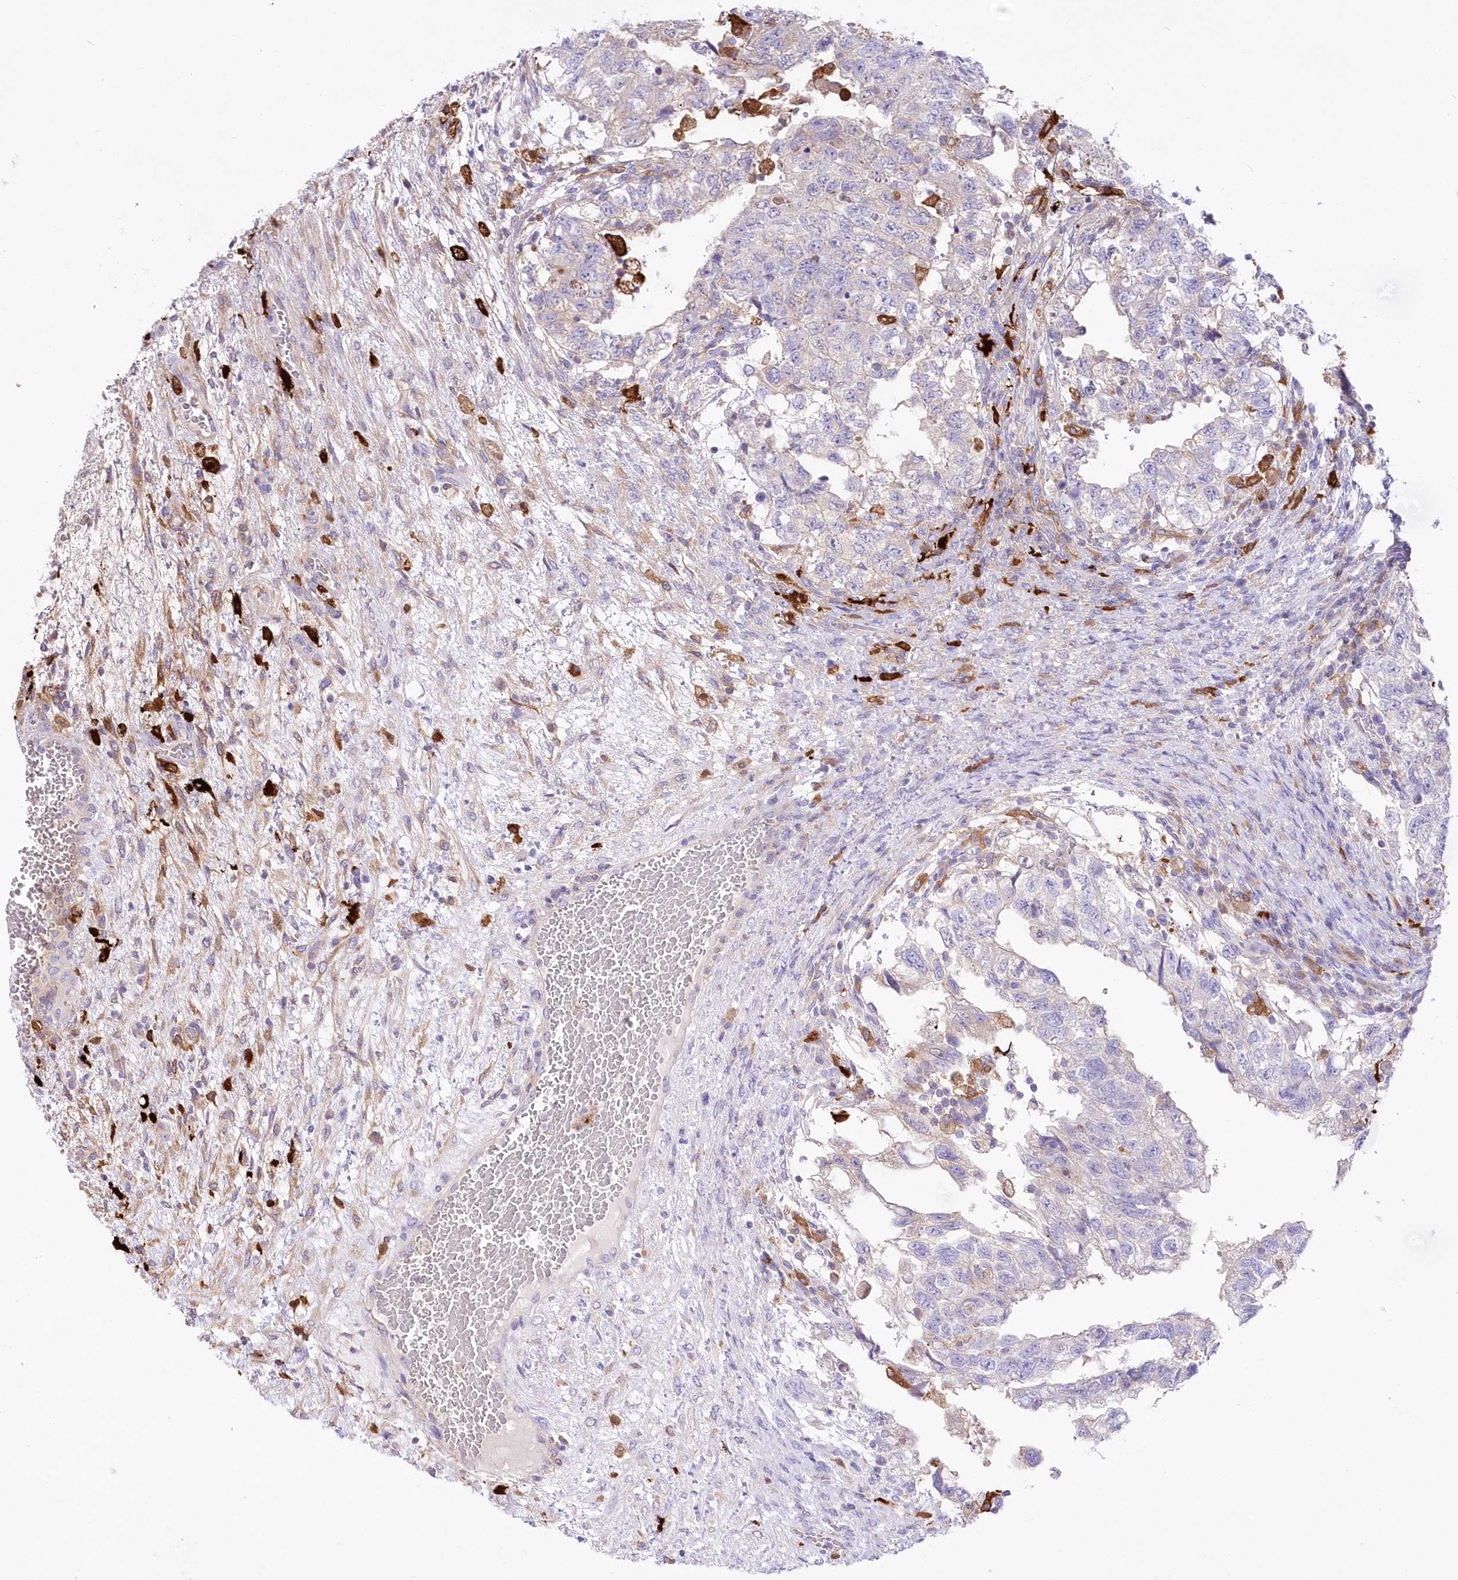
{"staining": {"intensity": "negative", "quantity": "none", "location": "none"}, "tissue": "testis cancer", "cell_type": "Tumor cells", "image_type": "cancer", "snomed": [{"axis": "morphology", "description": "Carcinoma, Embryonal, NOS"}, {"axis": "topography", "description": "Testis"}], "caption": "A high-resolution micrograph shows IHC staining of testis embryonal carcinoma, which reveals no significant positivity in tumor cells.", "gene": "DNAJC19", "patient": {"sex": "male", "age": 36}}